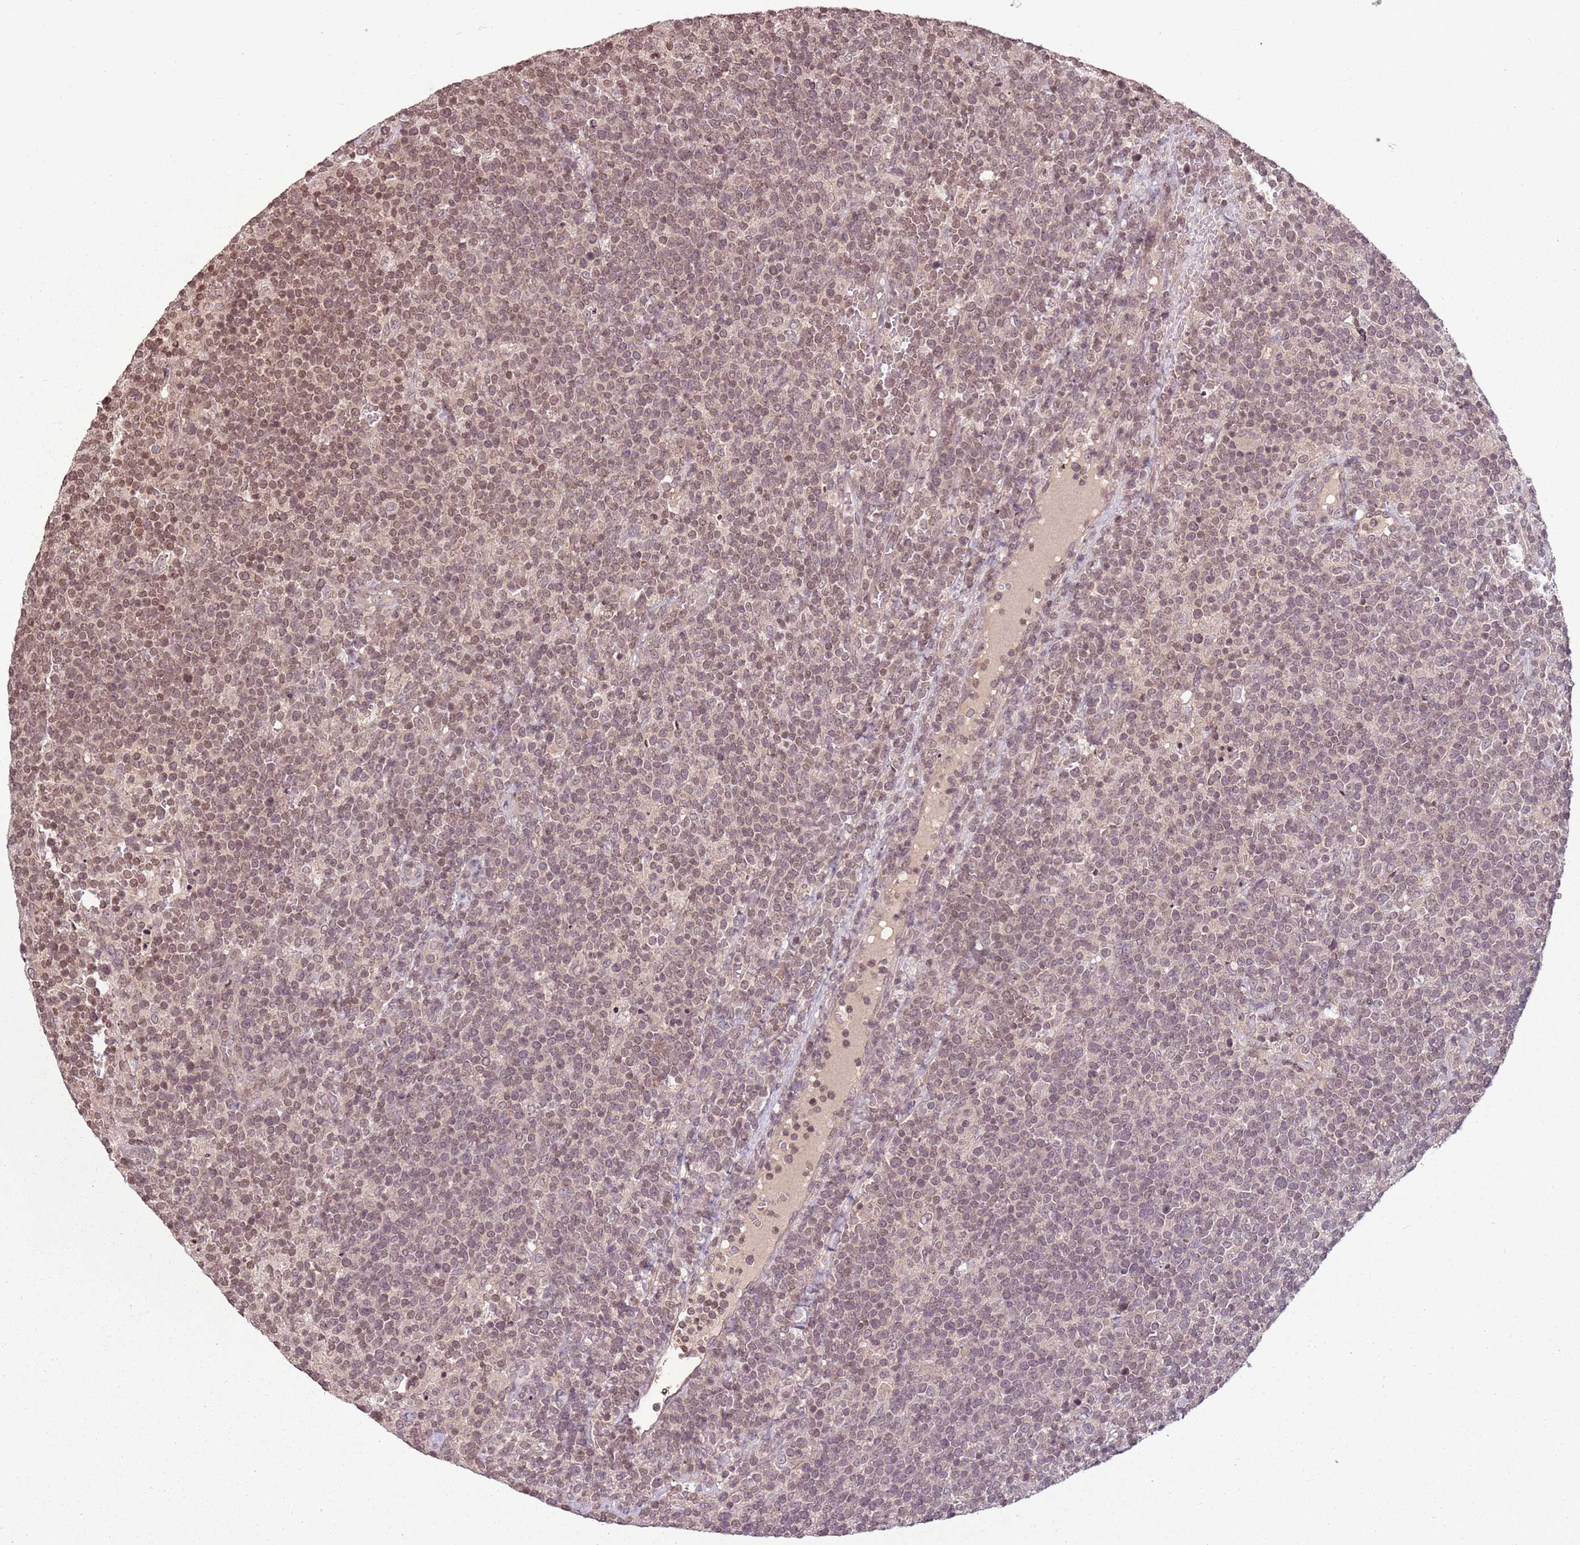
{"staining": {"intensity": "weak", "quantity": ">75%", "location": "cytoplasmic/membranous,nuclear"}, "tissue": "lymphoma", "cell_type": "Tumor cells", "image_type": "cancer", "snomed": [{"axis": "morphology", "description": "Malignant lymphoma, non-Hodgkin's type, High grade"}, {"axis": "topography", "description": "Lymph node"}], "caption": "Weak cytoplasmic/membranous and nuclear positivity is appreciated in approximately >75% of tumor cells in malignant lymphoma, non-Hodgkin's type (high-grade).", "gene": "CAPN9", "patient": {"sex": "male", "age": 61}}